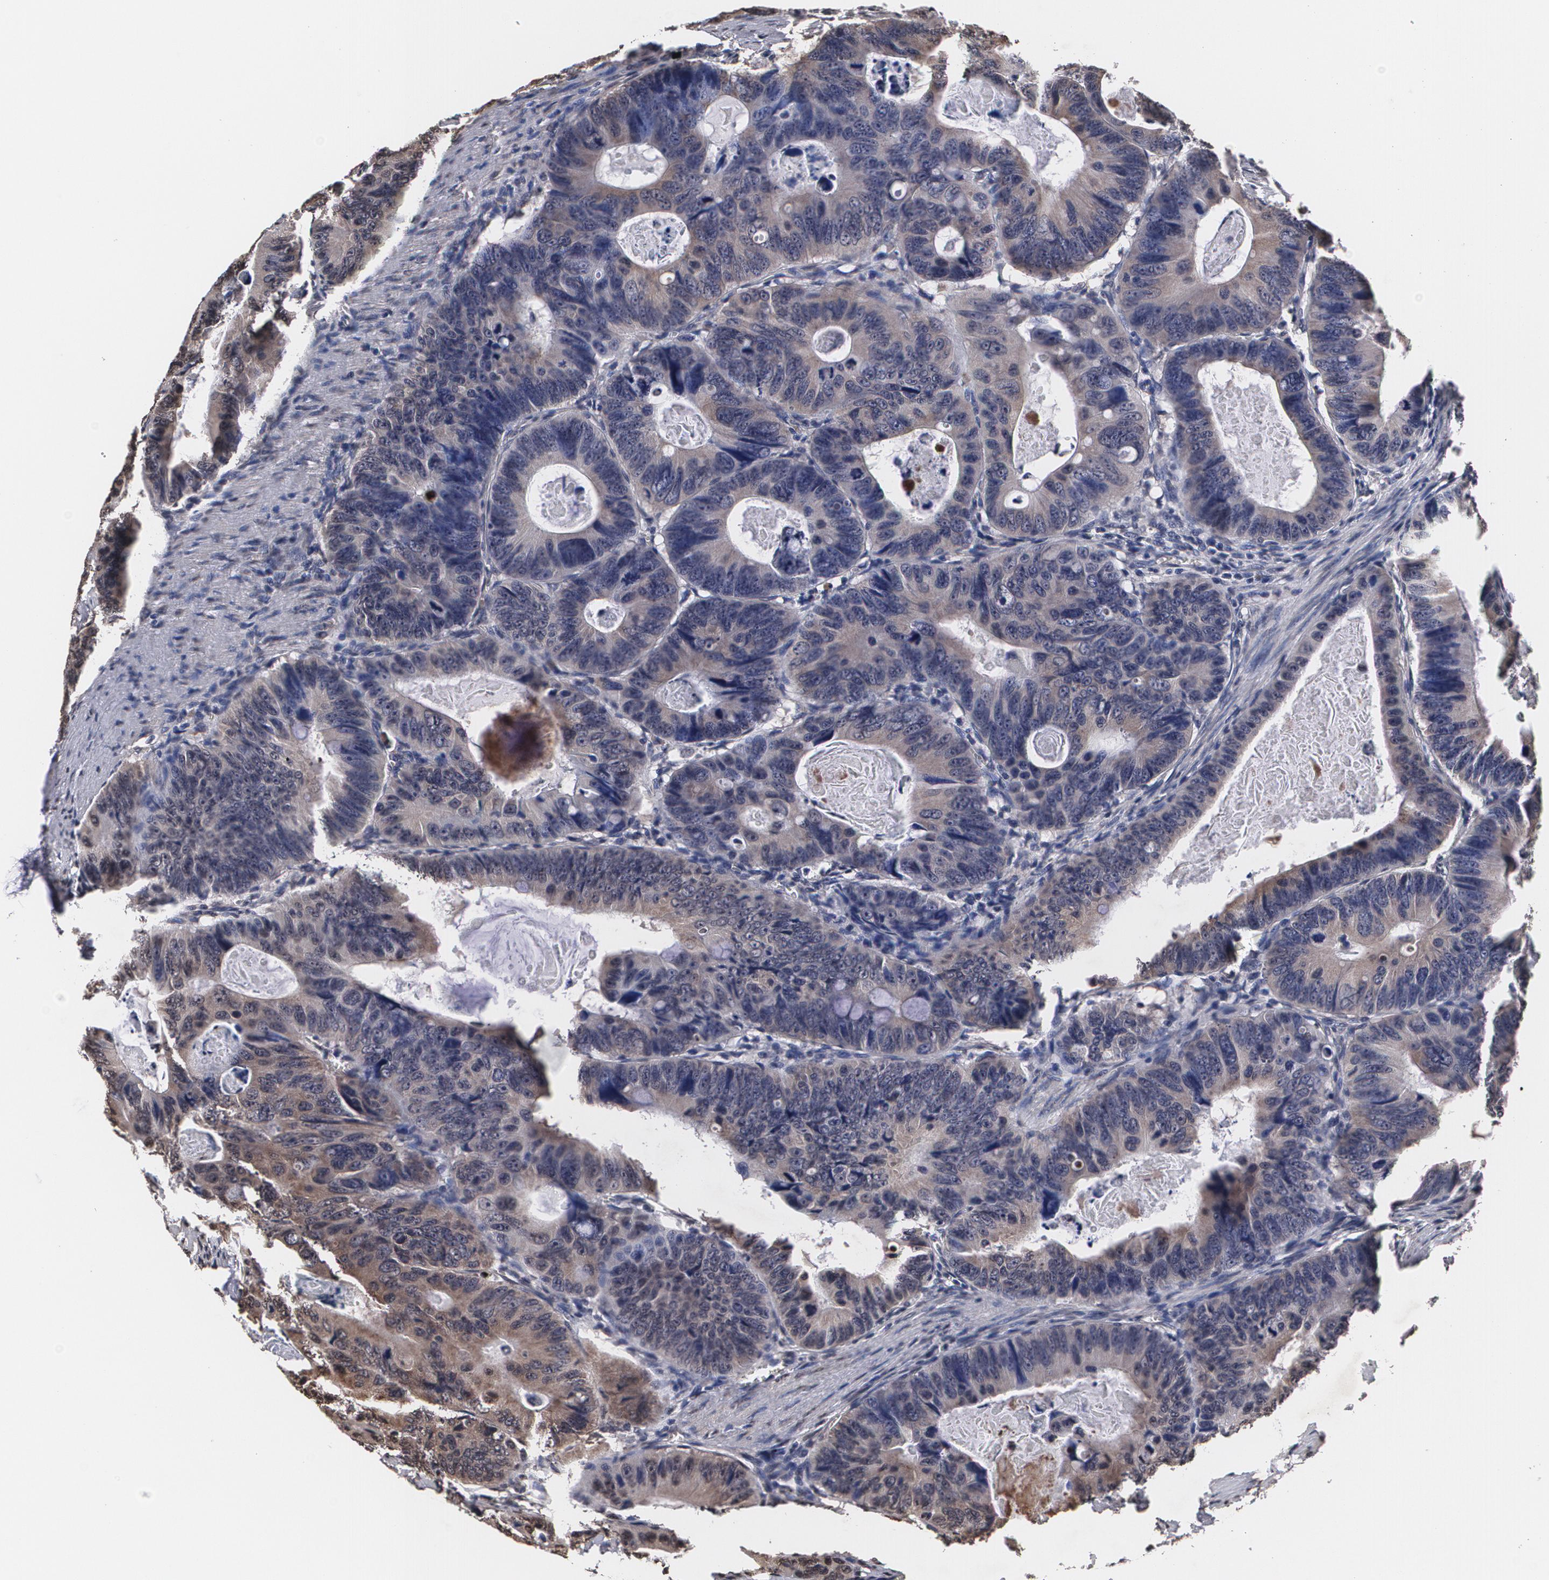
{"staining": {"intensity": "weak", "quantity": "25%-75%", "location": "cytoplasmic/membranous,nuclear"}, "tissue": "colorectal cancer", "cell_type": "Tumor cells", "image_type": "cancer", "snomed": [{"axis": "morphology", "description": "Adenocarcinoma, NOS"}, {"axis": "topography", "description": "Colon"}], "caption": "Weak cytoplasmic/membranous and nuclear protein positivity is present in approximately 25%-75% of tumor cells in adenocarcinoma (colorectal).", "gene": "MVP", "patient": {"sex": "female", "age": 55}}